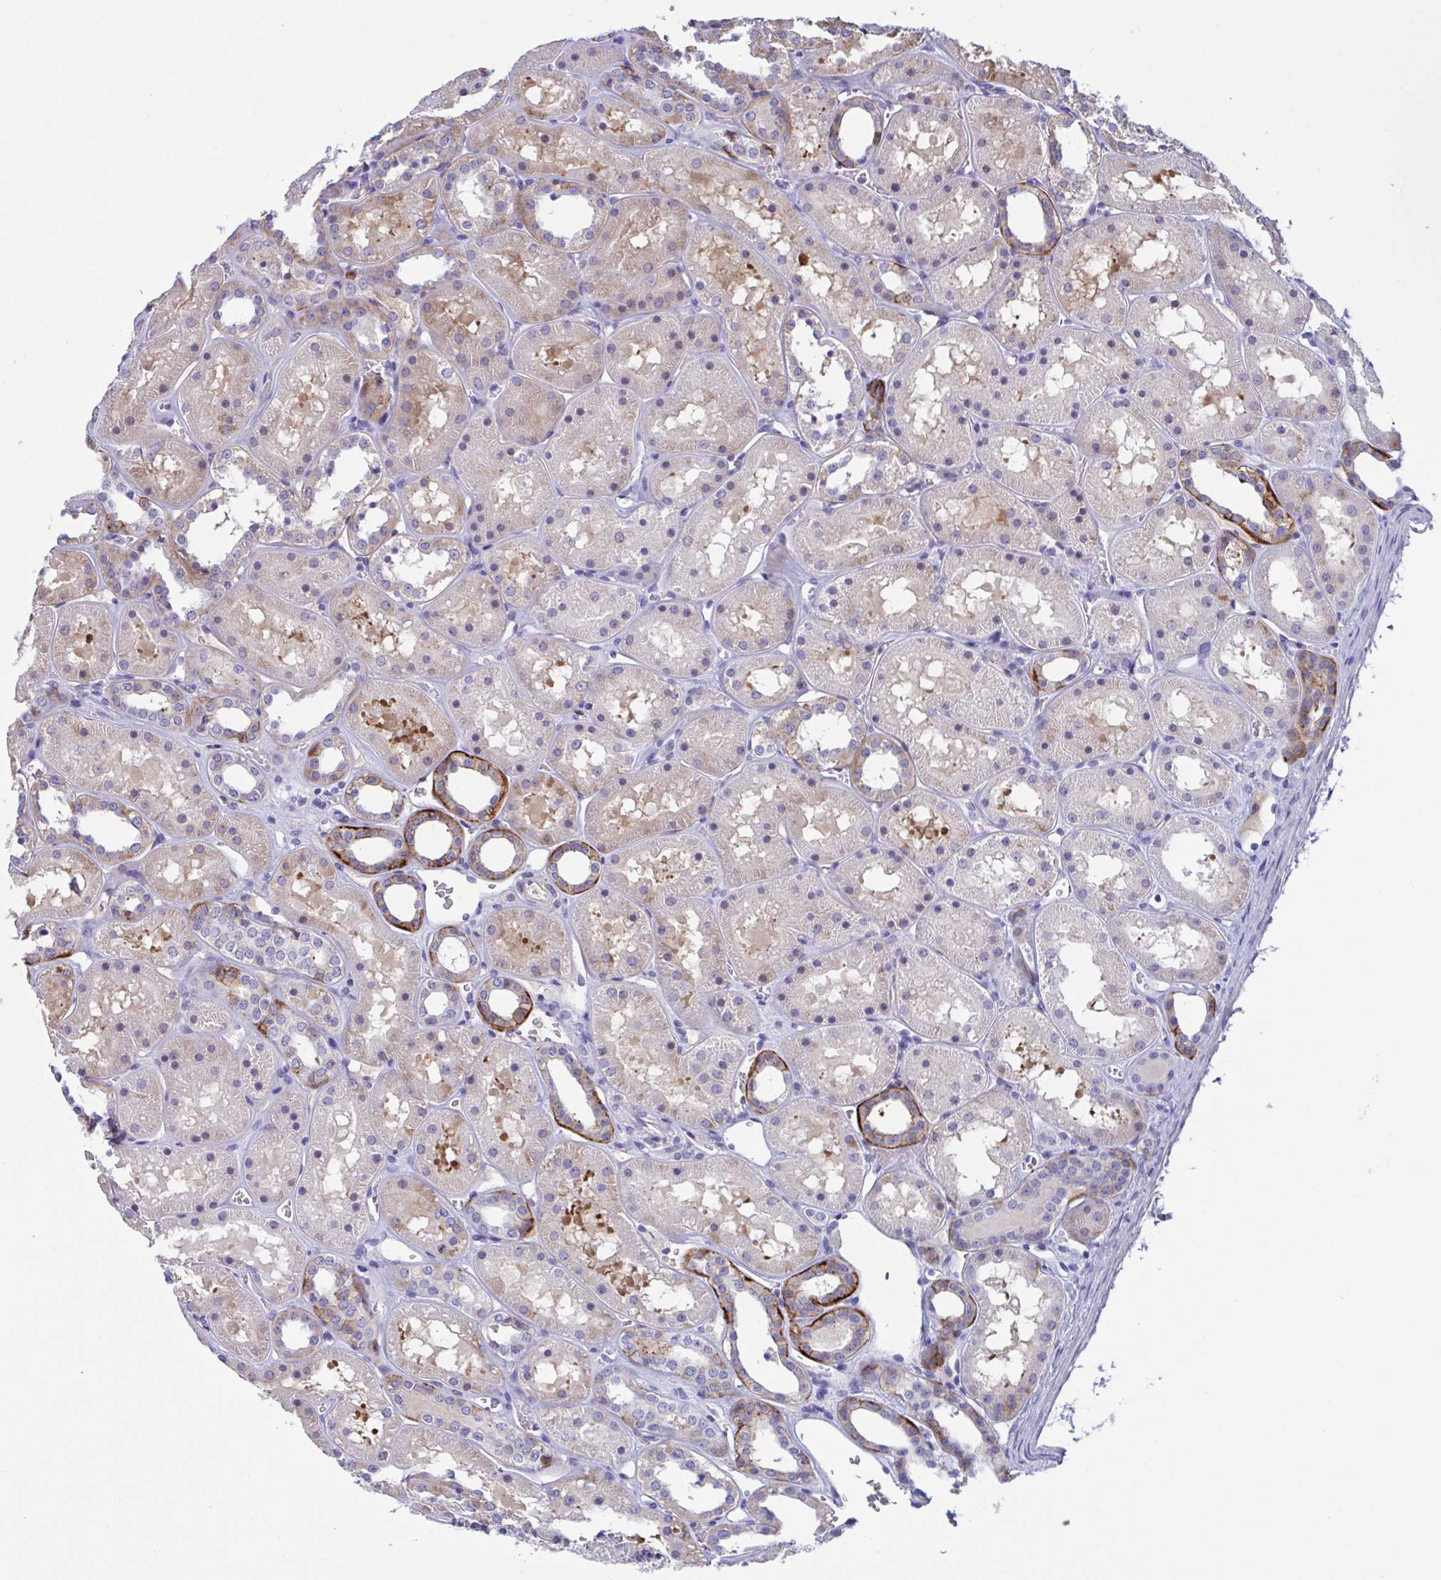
{"staining": {"intensity": "negative", "quantity": "none", "location": "none"}, "tissue": "kidney", "cell_type": "Cells in glomeruli", "image_type": "normal", "snomed": [{"axis": "morphology", "description": "Normal tissue, NOS"}, {"axis": "topography", "description": "Kidney"}], "caption": "Cells in glomeruli are negative for protein expression in benign human kidney.", "gene": "MS4A14", "patient": {"sex": "female", "age": 41}}